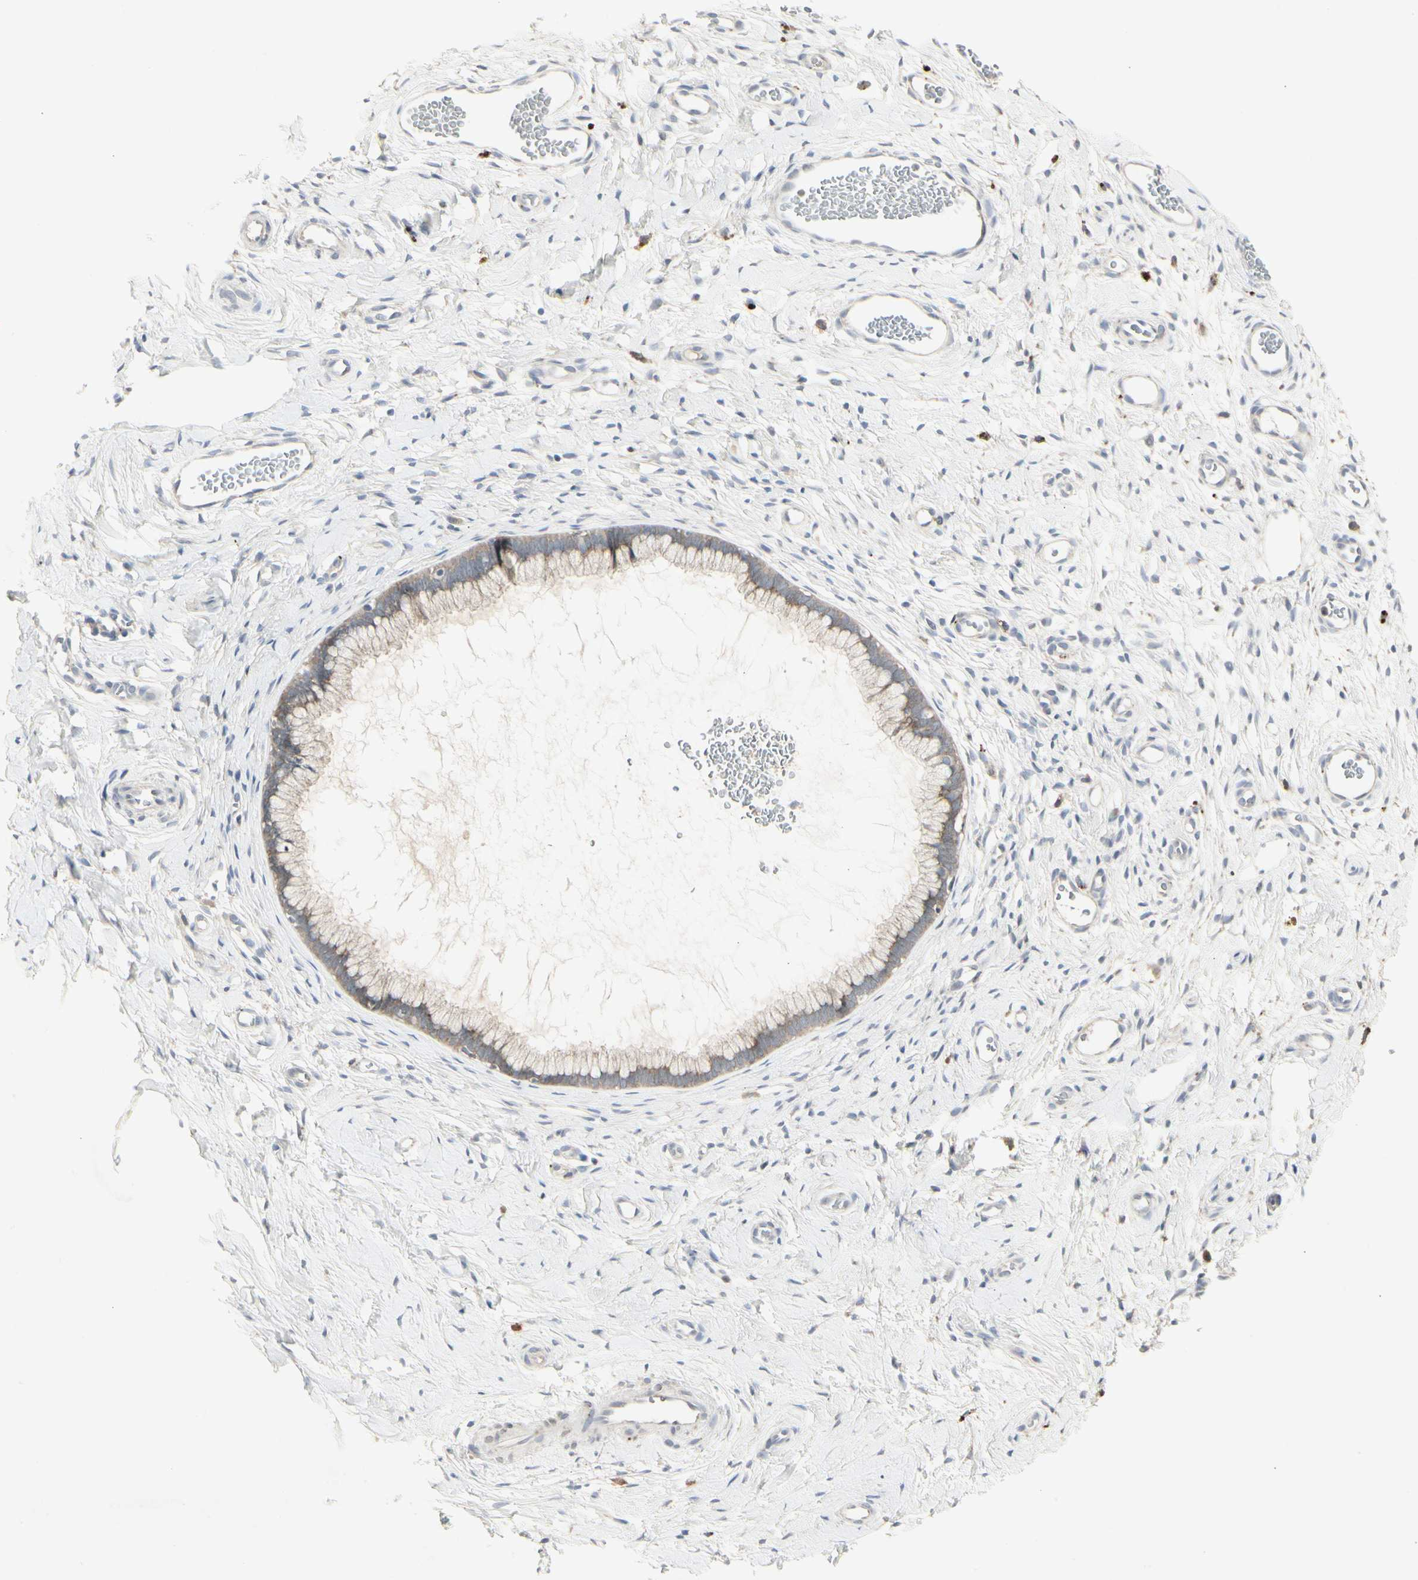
{"staining": {"intensity": "weak", "quantity": ">75%", "location": "cytoplasmic/membranous"}, "tissue": "cervix", "cell_type": "Glandular cells", "image_type": "normal", "snomed": [{"axis": "morphology", "description": "Normal tissue, NOS"}, {"axis": "topography", "description": "Cervix"}], "caption": "Cervix was stained to show a protein in brown. There is low levels of weak cytoplasmic/membranous expression in approximately >75% of glandular cells. The staining was performed using DAB to visualize the protein expression in brown, while the nuclei were stained in blue with hematoxylin (Magnification: 20x).", "gene": "GRN", "patient": {"sex": "female", "age": 65}}